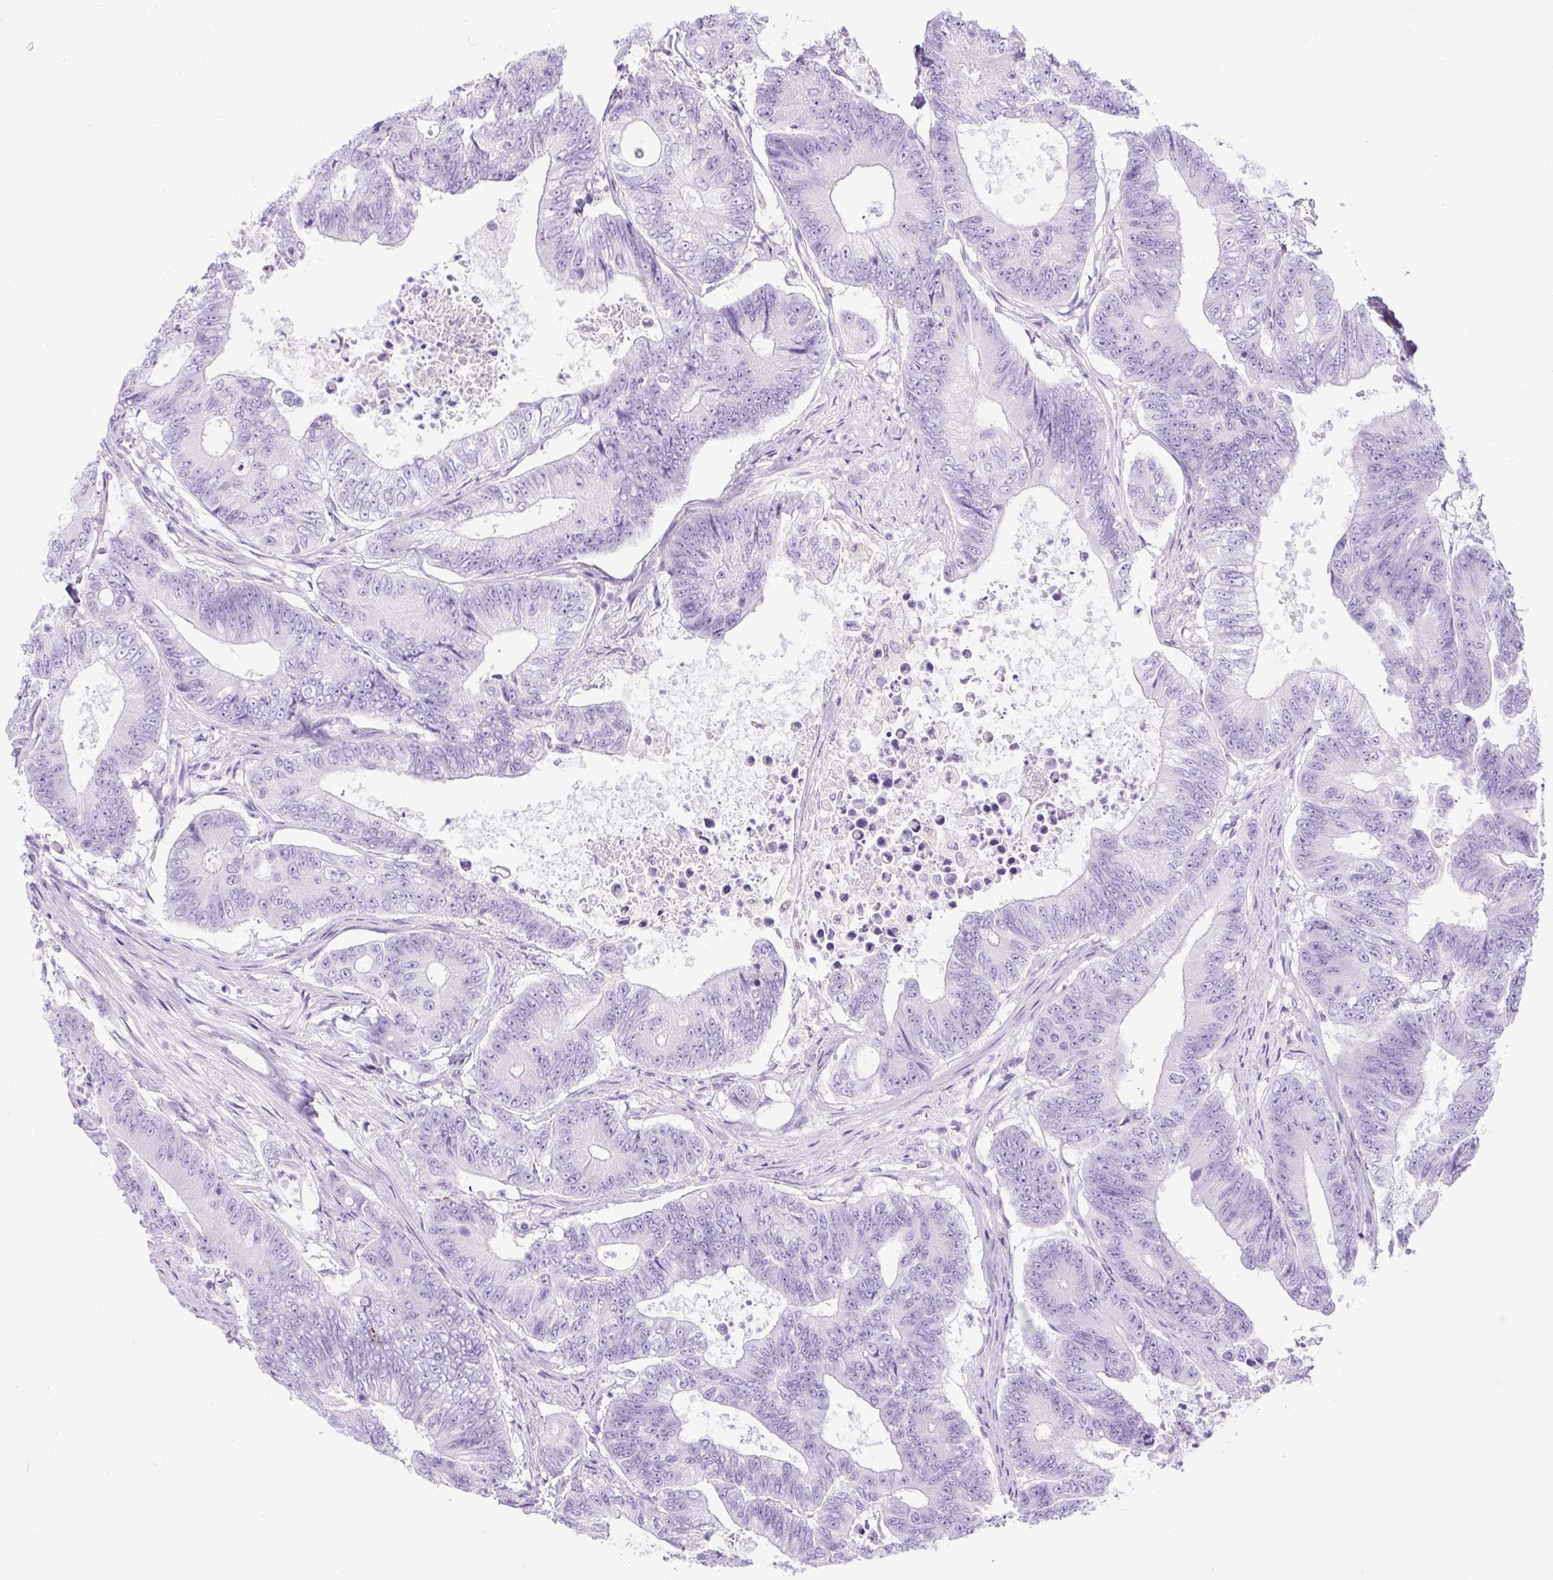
{"staining": {"intensity": "negative", "quantity": "none", "location": "none"}, "tissue": "colorectal cancer", "cell_type": "Tumor cells", "image_type": "cancer", "snomed": [{"axis": "morphology", "description": "Adenocarcinoma, NOS"}, {"axis": "topography", "description": "Colon"}], "caption": "There is no significant staining in tumor cells of colorectal adenocarcinoma.", "gene": "UPP1", "patient": {"sex": "female", "age": 48}}